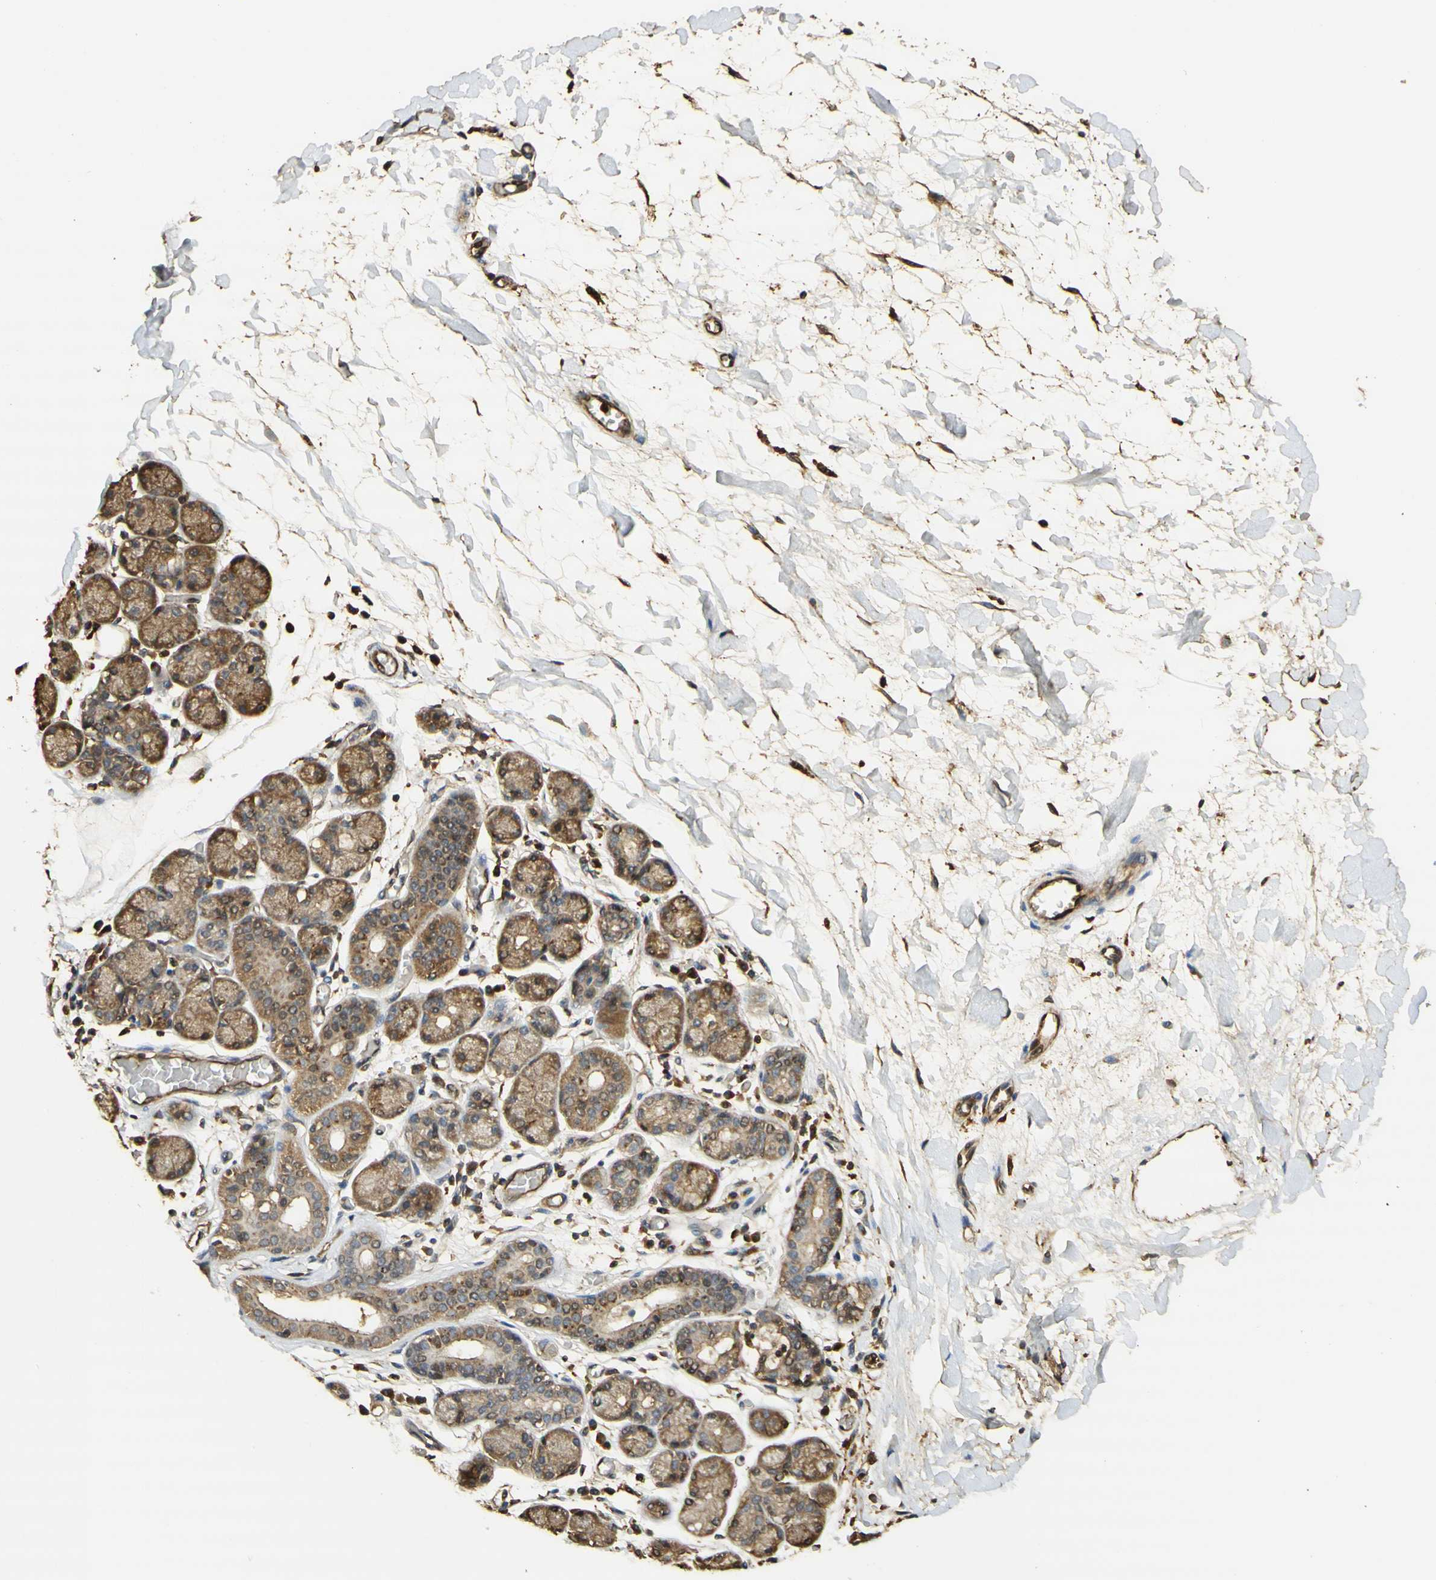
{"staining": {"intensity": "weak", "quantity": ">75%", "location": "cytoplasmic/membranous"}, "tissue": "salivary gland", "cell_type": "Glandular cells", "image_type": "normal", "snomed": [{"axis": "morphology", "description": "Normal tissue, NOS"}, {"axis": "topography", "description": "Salivary gland"}], "caption": "A brown stain labels weak cytoplasmic/membranous positivity of a protein in glandular cells of normal human salivary gland.", "gene": "AGER", "patient": {"sex": "female", "age": 24}}